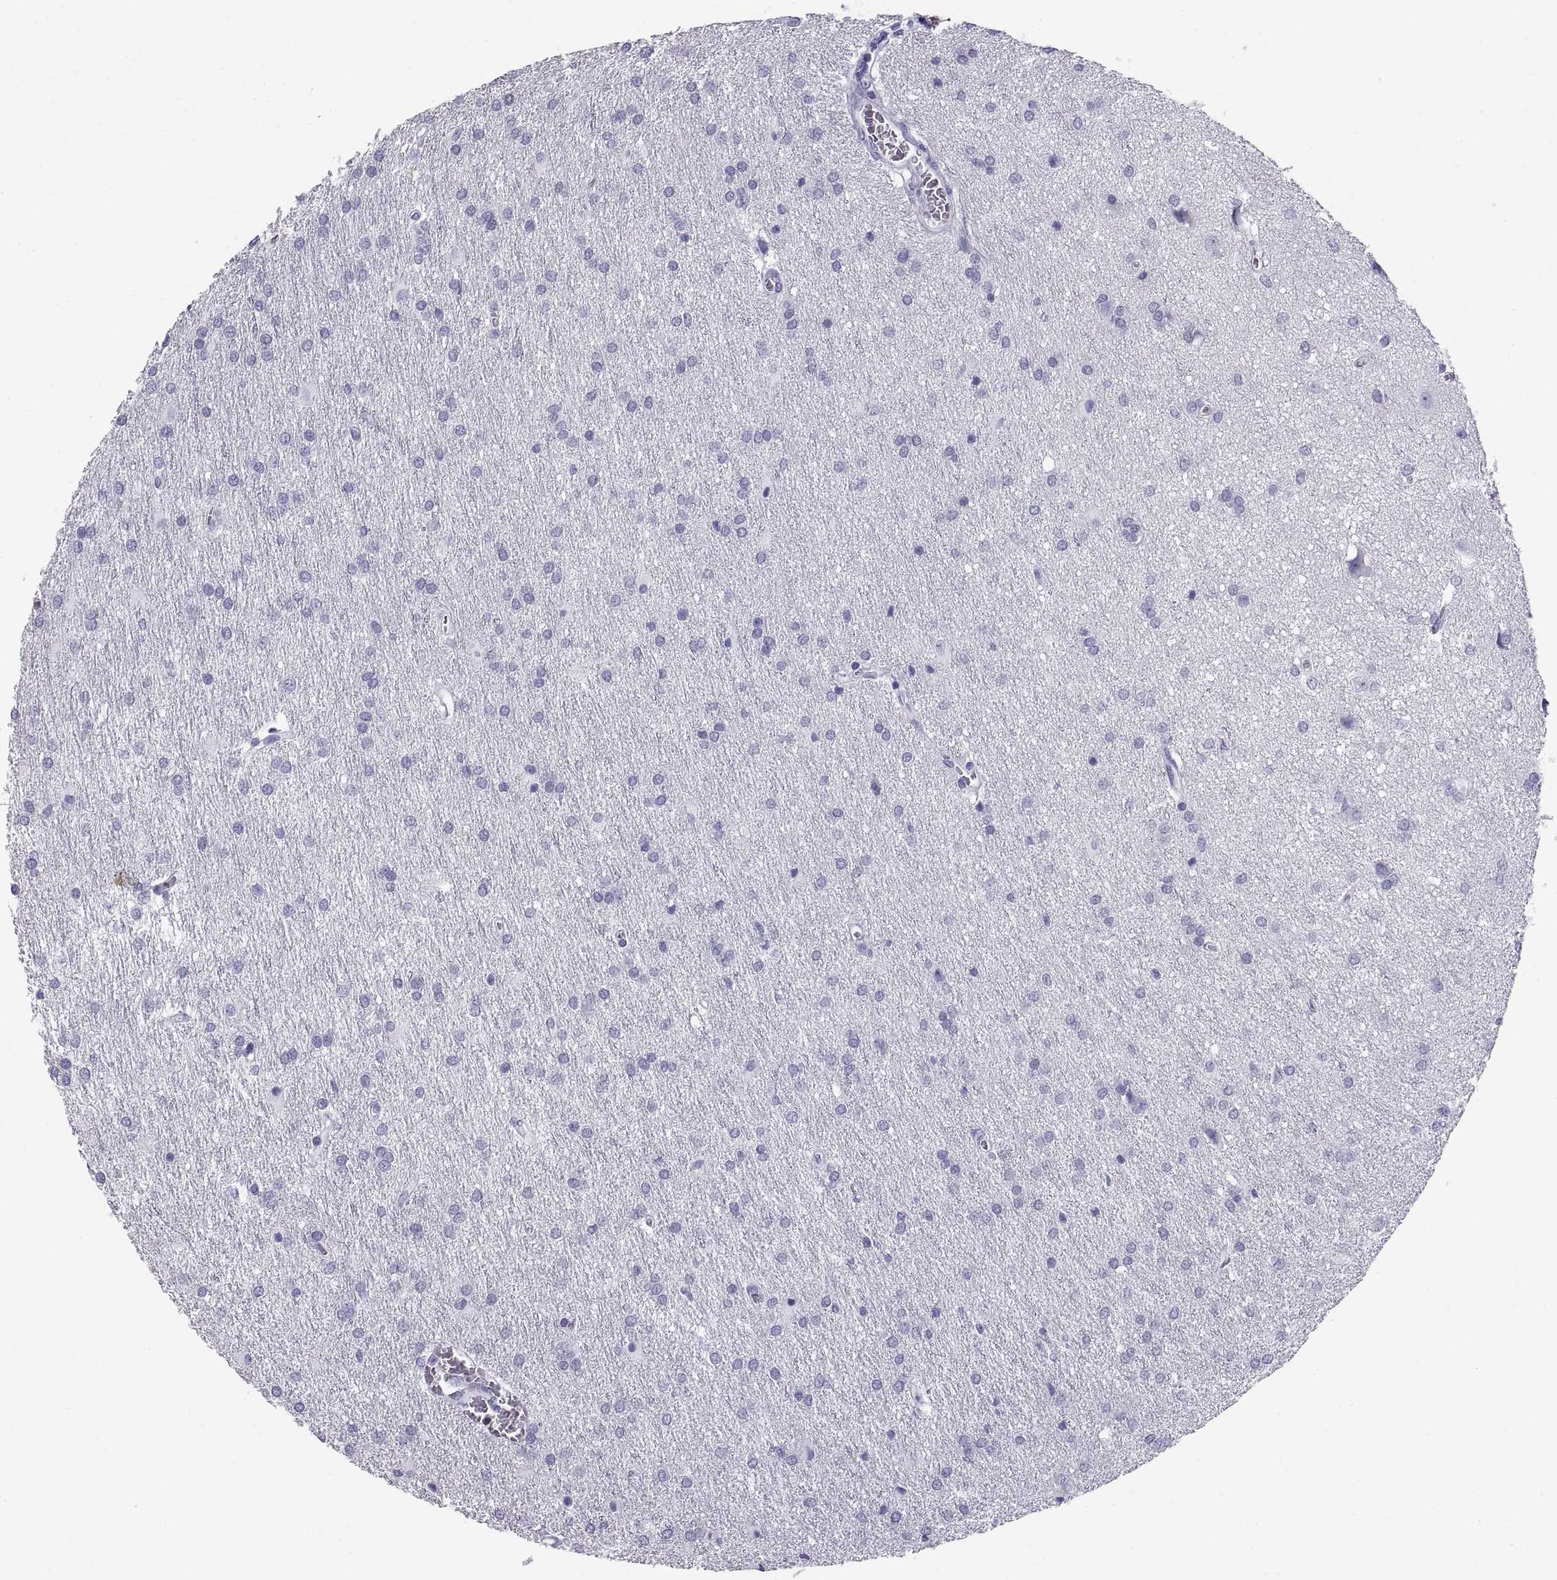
{"staining": {"intensity": "negative", "quantity": "none", "location": "none"}, "tissue": "glioma", "cell_type": "Tumor cells", "image_type": "cancer", "snomed": [{"axis": "morphology", "description": "Glioma, malignant, Low grade"}, {"axis": "topography", "description": "Brain"}], "caption": "Image shows no significant protein expression in tumor cells of glioma.", "gene": "CT47A10", "patient": {"sex": "female", "age": 32}}